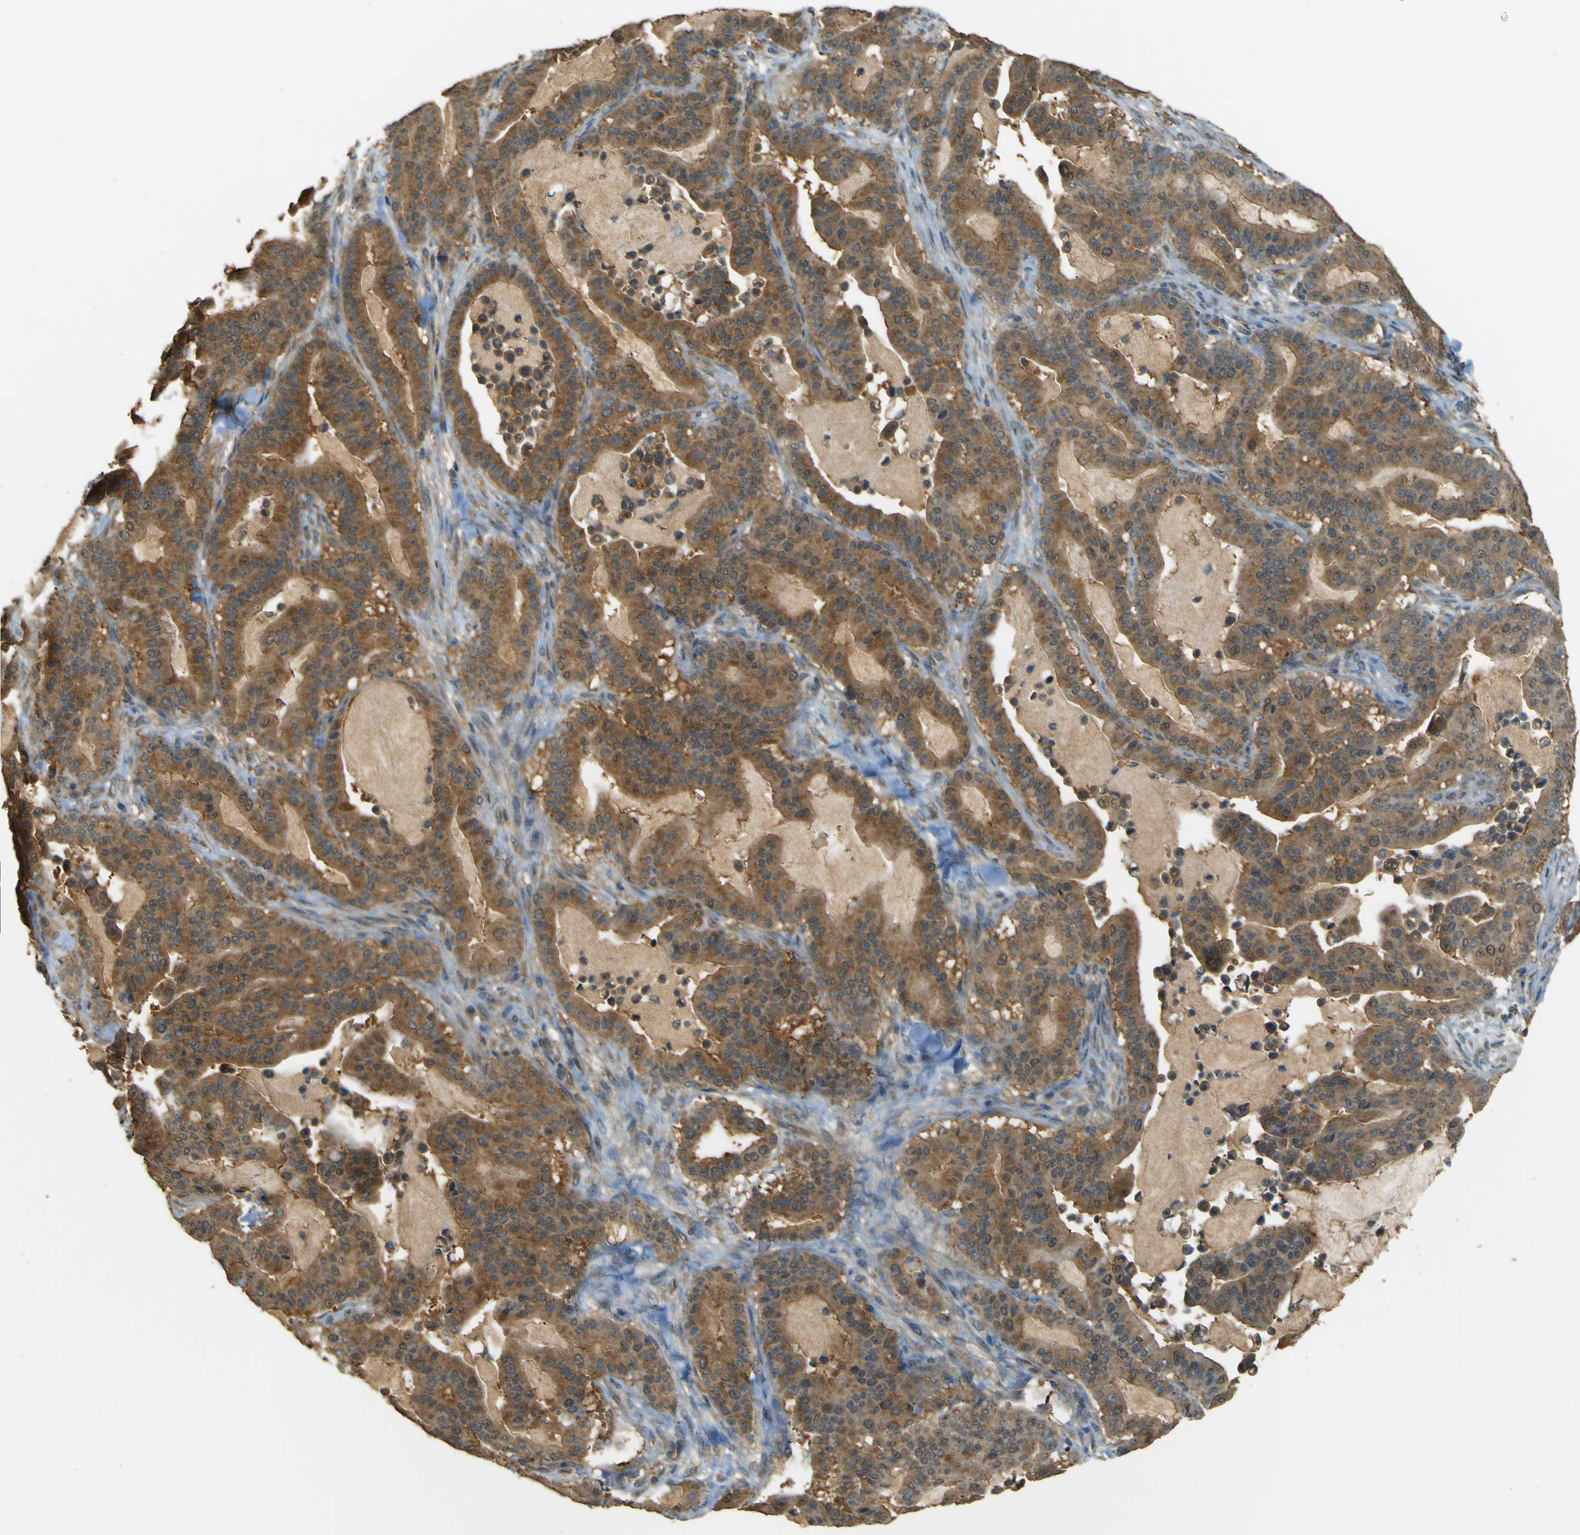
{"staining": {"intensity": "strong", "quantity": ">75%", "location": "cytoplasmic/membranous"}, "tissue": "pancreatic cancer", "cell_type": "Tumor cells", "image_type": "cancer", "snomed": [{"axis": "morphology", "description": "Adenocarcinoma, NOS"}, {"axis": "topography", "description": "Pancreas"}], "caption": "Protein expression analysis of human adenocarcinoma (pancreatic) reveals strong cytoplasmic/membranous positivity in about >75% of tumor cells.", "gene": "GOLGA1", "patient": {"sex": "male", "age": 63}}